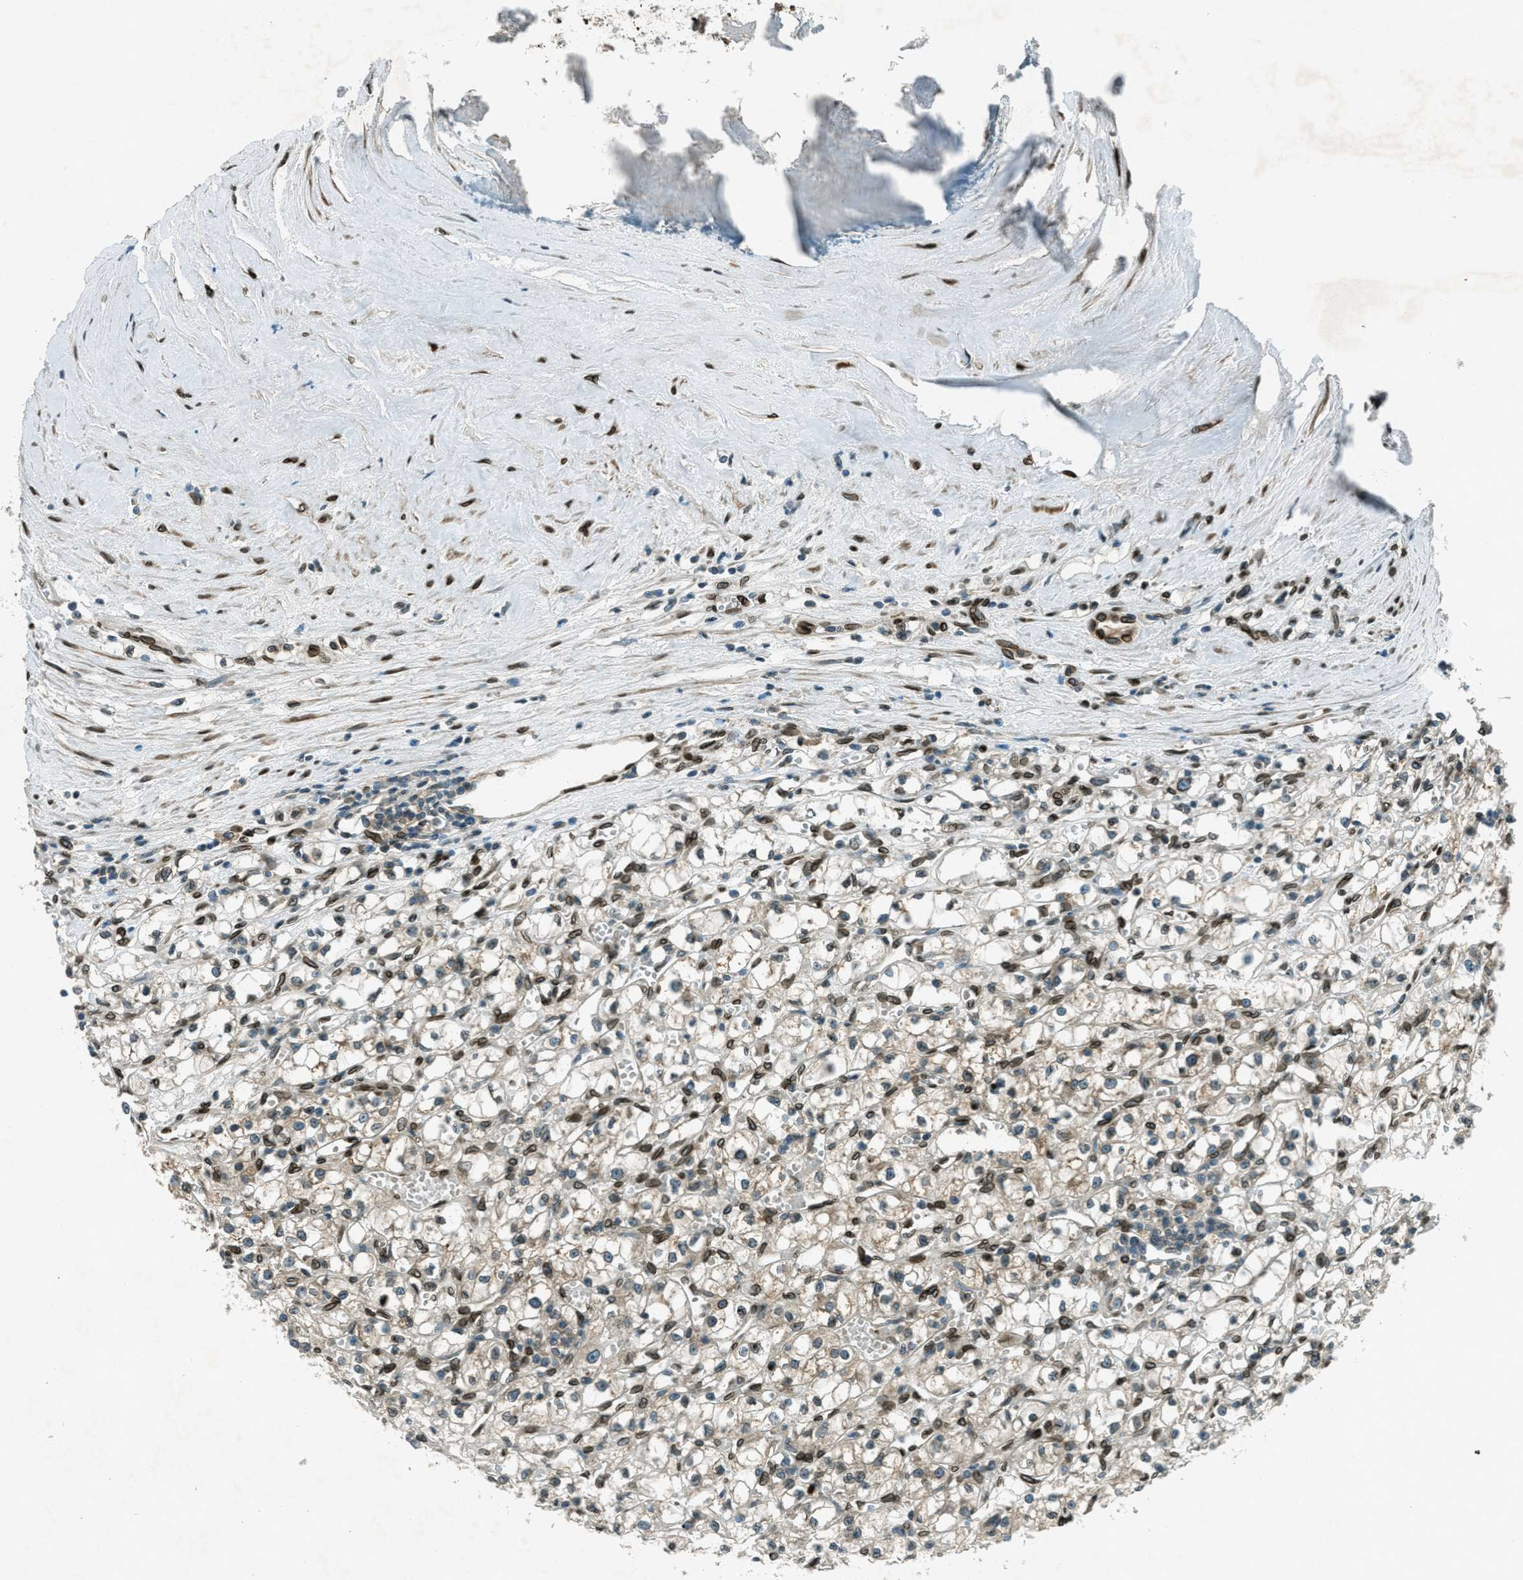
{"staining": {"intensity": "moderate", "quantity": "<25%", "location": "cytoplasmic/membranous,nuclear"}, "tissue": "renal cancer", "cell_type": "Tumor cells", "image_type": "cancer", "snomed": [{"axis": "morphology", "description": "Adenocarcinoma, NOS"}, {"axis": "topography", "description": "Kidney"}], "caption": "Brown immunohistochemical staining in human renal adenocarcinoma displays moderate cytoplasmic/membranous and nuclear expression in about <25% of tumor cells.", "gene": "LEMD2", "patient": {"sex": "male", "age": 56}}